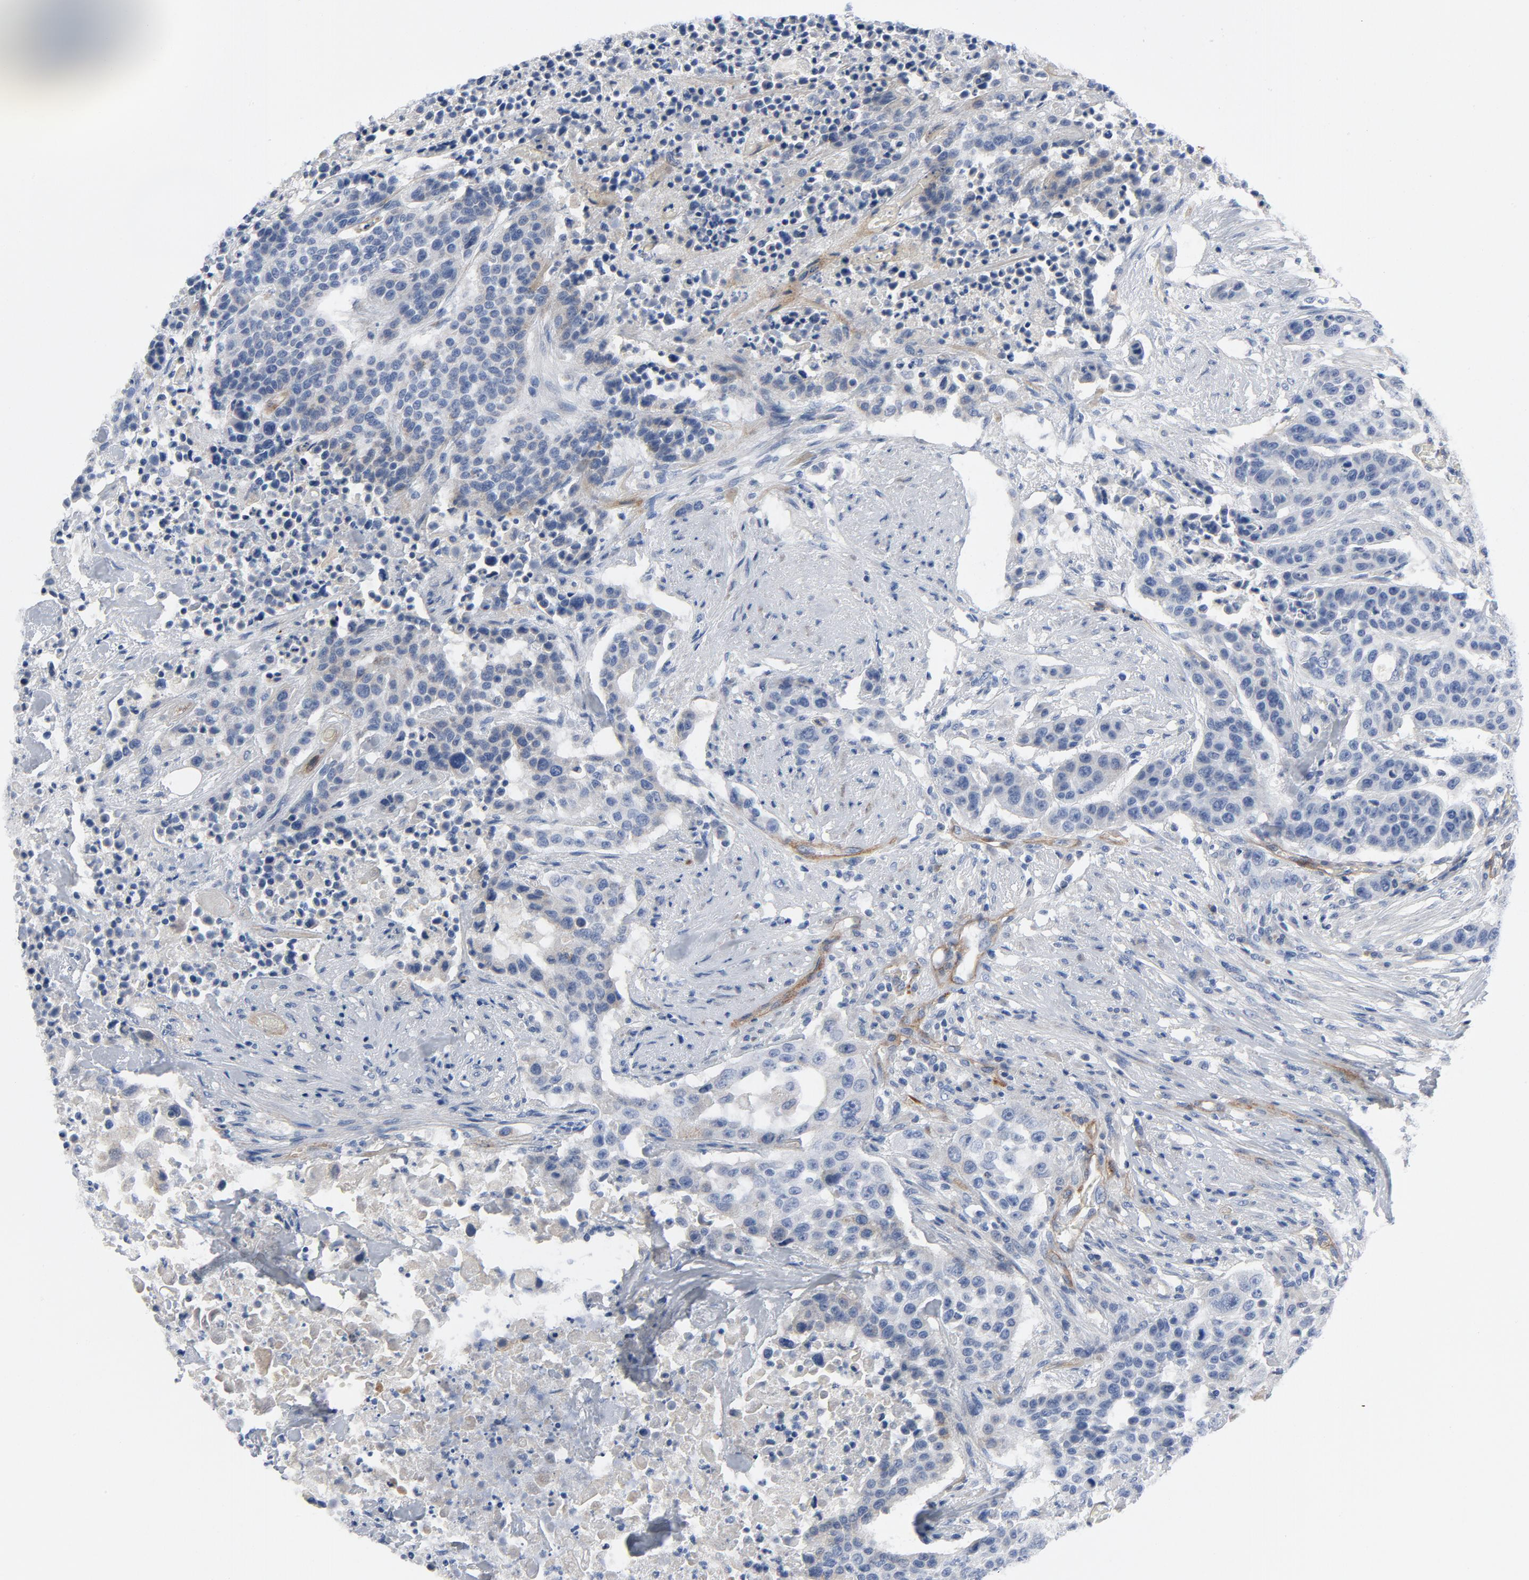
{"staining": {"intensity": "negative", "quantity": "none", "location": "none"}, "tissue": "urothelial cancer", "cell_type": "Tumor cells", "image_type": "cancer", "snomed": [{"axis": "morphology", "description": "Urothelial carcinoma, High grade"}, {"axis": "topography", "description": "Urinary bladder"}], "caption": "DAB immunohistochemical staining of human urothelial carcinoma (high-grade) demonstrates no significant expression in tumor cells. Nuclei are stained in blue.", "gene": "LAMC1", "patient": {"sex": "male", "age": 74}}